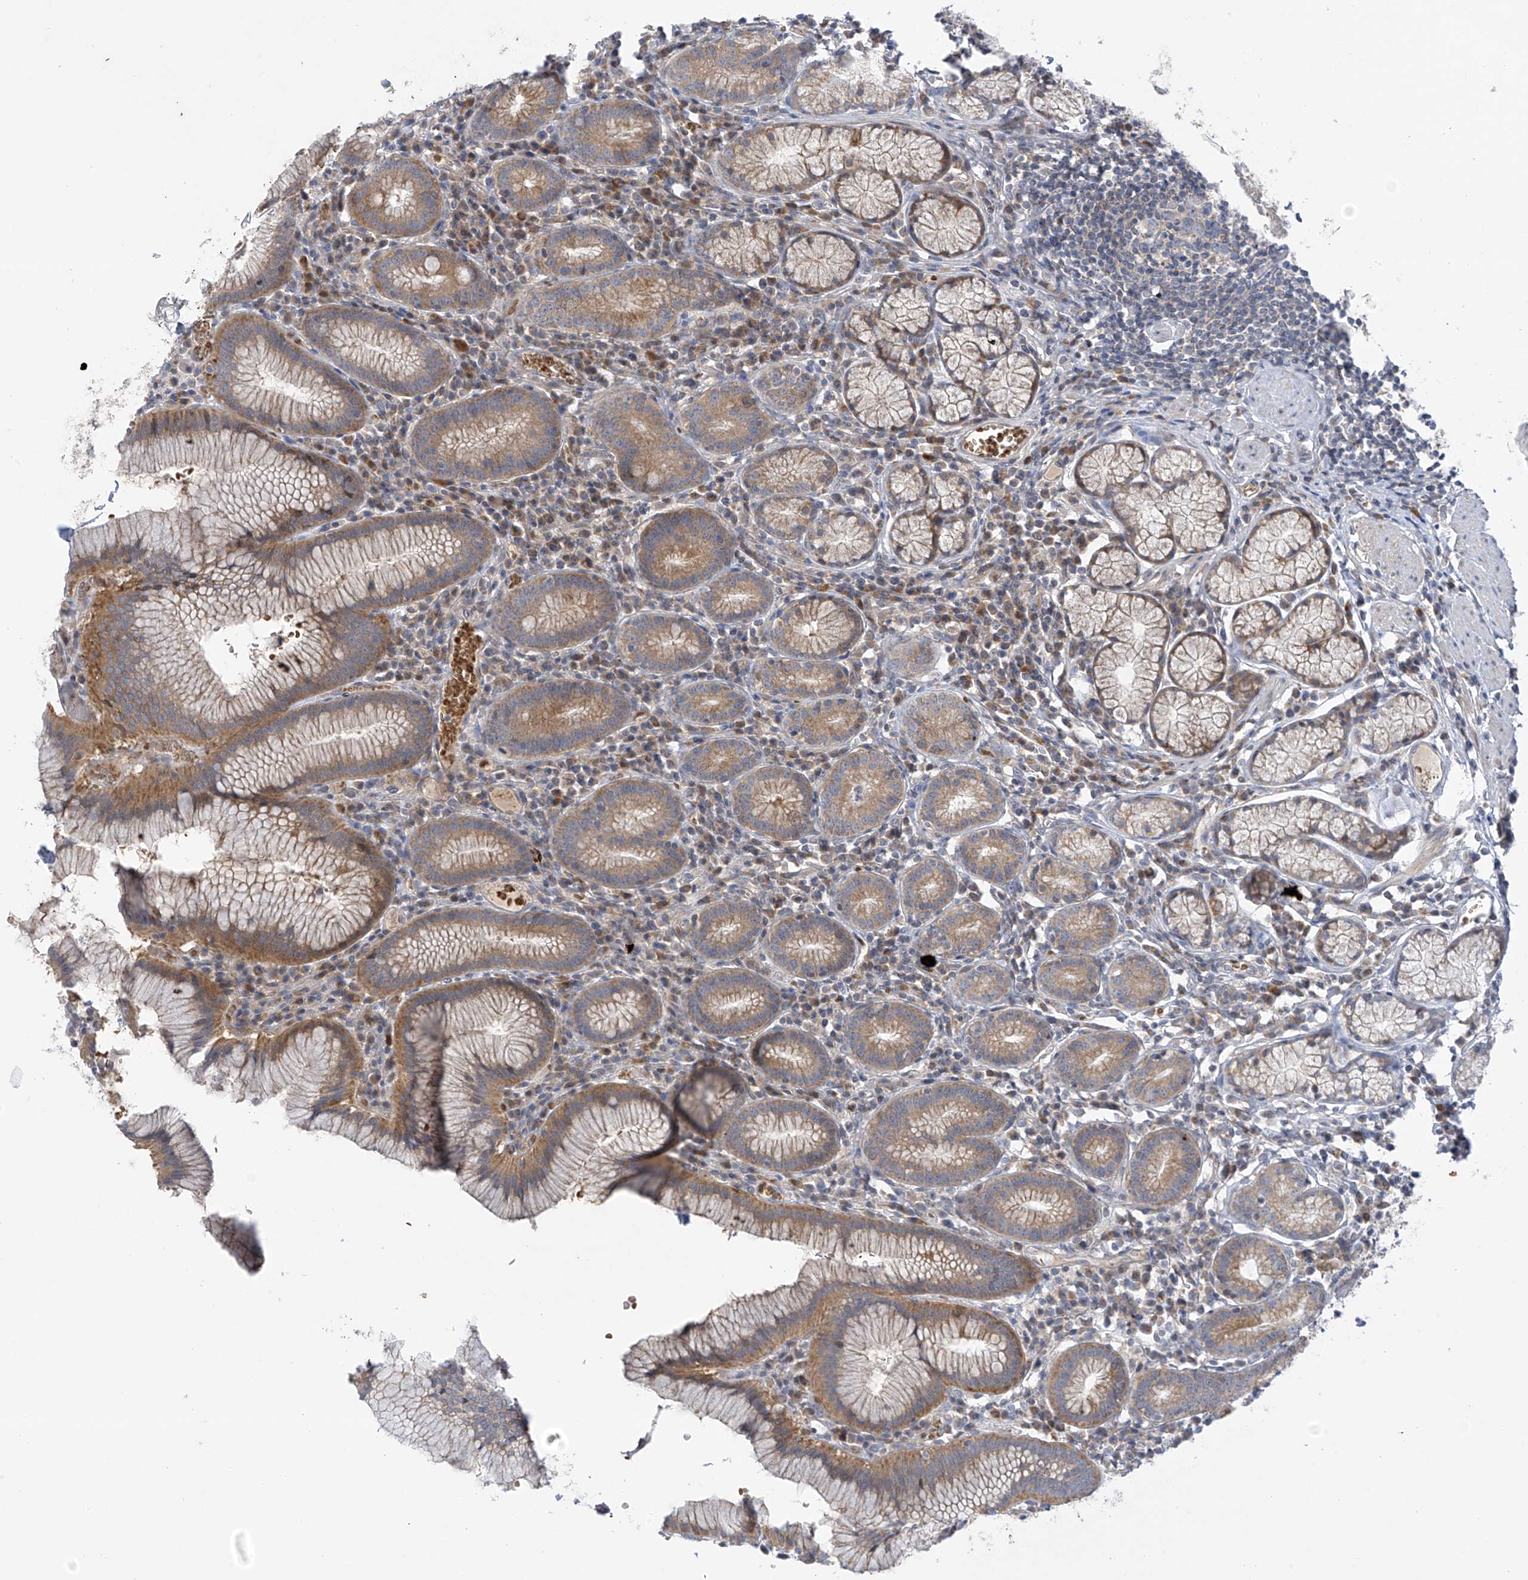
{"staining": {"intensity": "moderate", "quantity": "25%-75%", "location": "cytoplasmic/membranous"}, "tissue": "stomach", "cell_type": "Glandular cells", "image_type": "normal", "snomed": [{"axis": "morphology", "description": "Normal tissue, NOS"}, {"axis": "topography", "description": "Stomach"}], "caption": "An IHC micrograph of unremarkable tissue is shown. Protein staining in brown labels moderate cytoplasmic/membranous positivity in stomach within glandular cells.", "gene": "METTL18", "patient": {"sex": "male", "age": 55}}